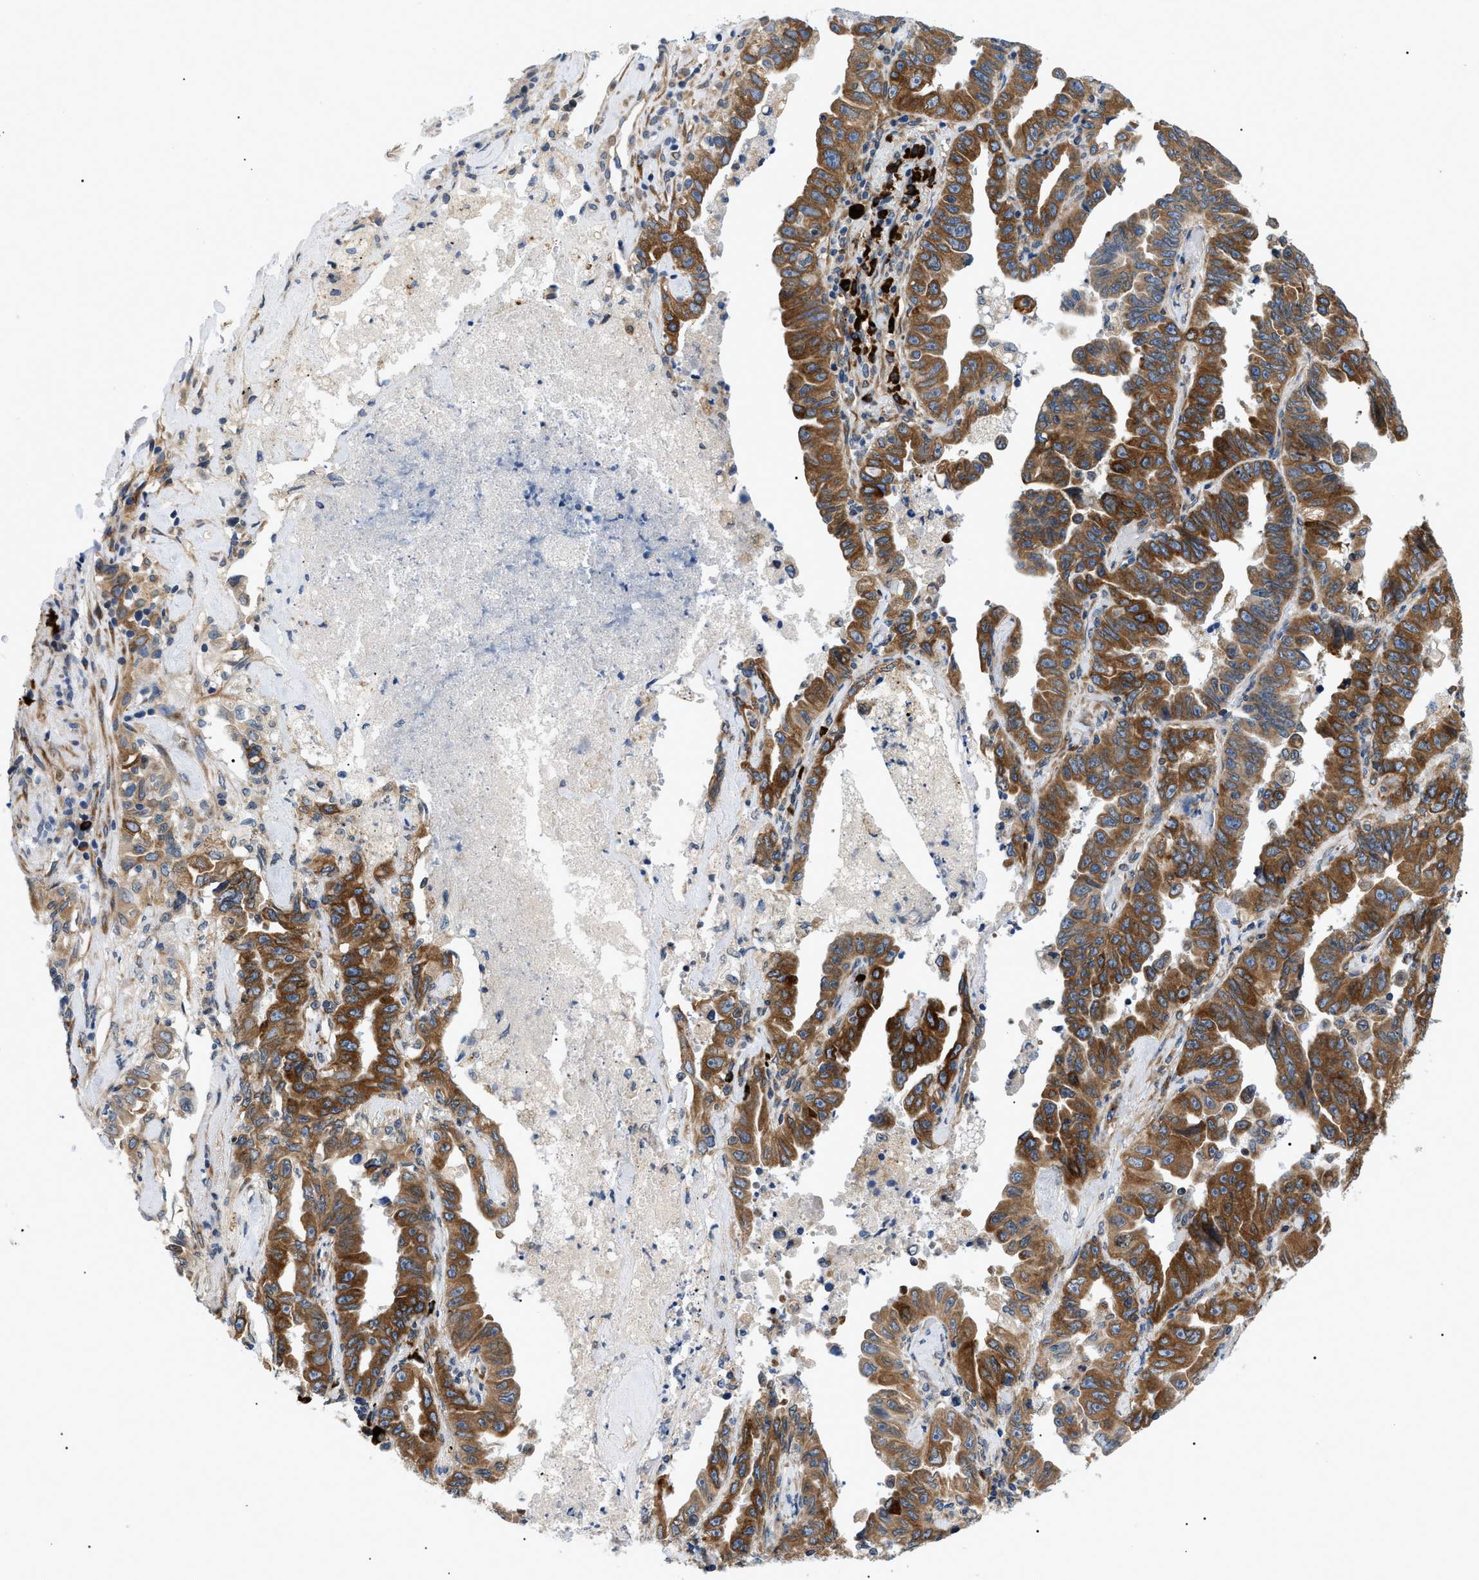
{"staining": {"intensity": "strong", "quantity": ">75%", "location": "cytoplasmic/membranous"}, "tissue": "lung cancer", "cell_type": "Tumor cells", "image_type": "cancer", "snomed": [{"axis": "morphology", "description": "Adenocarcinoma, NOS"}, {"axis": "topography", "description": "Lung"}], "caption": "A photomicrograph of human lung cancer (adenocarcinoma) stained for a protein demonstrates strong cytoplasmic/membranous brown staining in tumor cells.", "gene": "DERL1", "patient": {"sex": "female", "age": 51}}